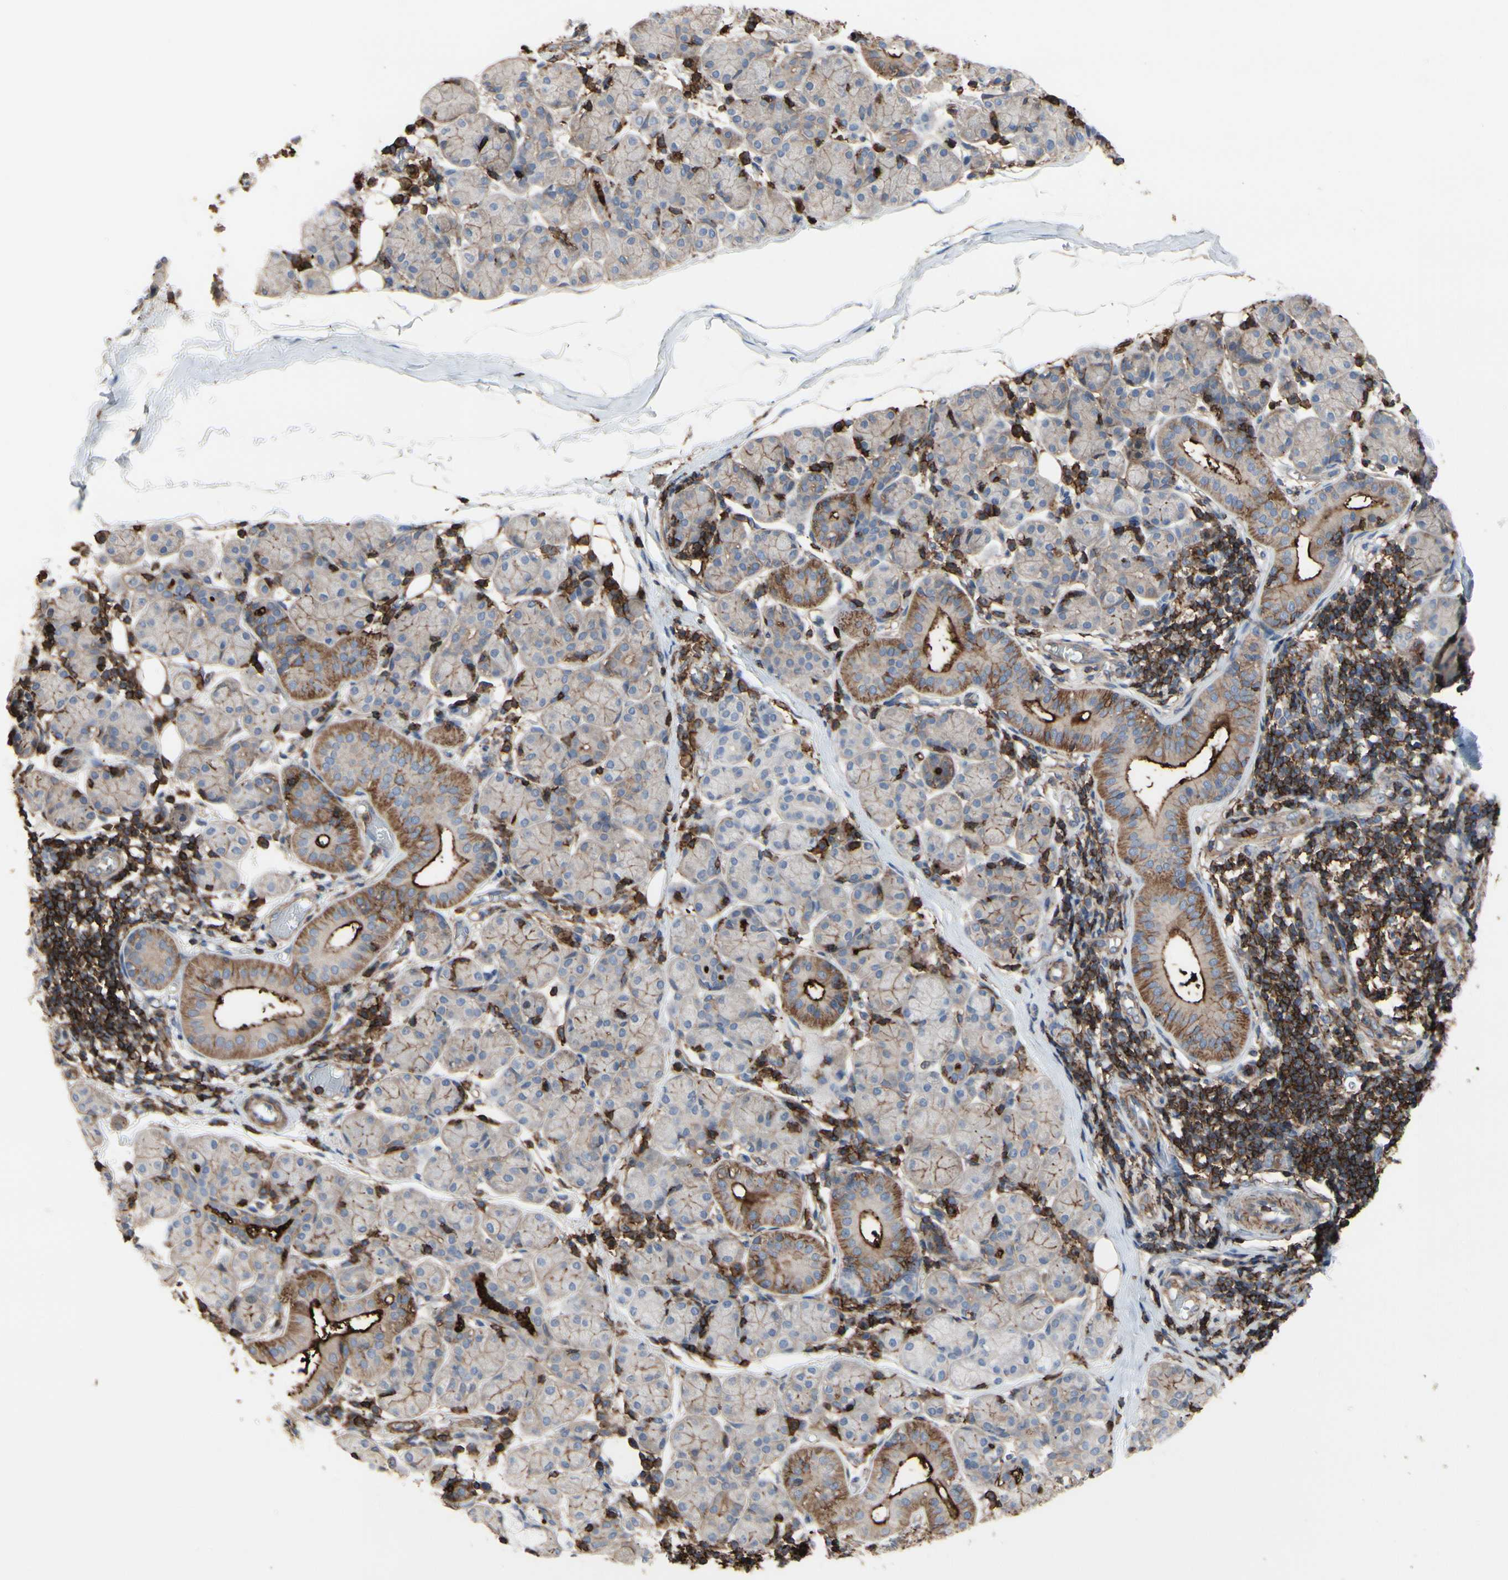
{"staining": {"intensity": "weak", "quantity": ">75%", "location": "cytoplasmic/membranous"}, "tissue": "salivary gland", "cell_type": "Glandular cells", "image_type": "normal", "snomed": [{"axis": "morphology", "description": "Normal tissue, NOS"}, {"axis": "morphology", "description": "Inflammation, NOS"}, {"axis": "topography", "description": "Lymph node"}, {"axis": "topography", "description": "Salivary gland"}], "caption": "Immunohistochemical staining of unremarkable human salivary gland displays >75% levels of weak cytoplasmic/membranous protein positivity in about >75% of glandular cells. (DAB (3,3'-diaminobenzidine) IHC, brown staining for protein, blue staining for nuclei).", "gene": "ANXA6", "patient": {"sex": "male", "age": 3}}